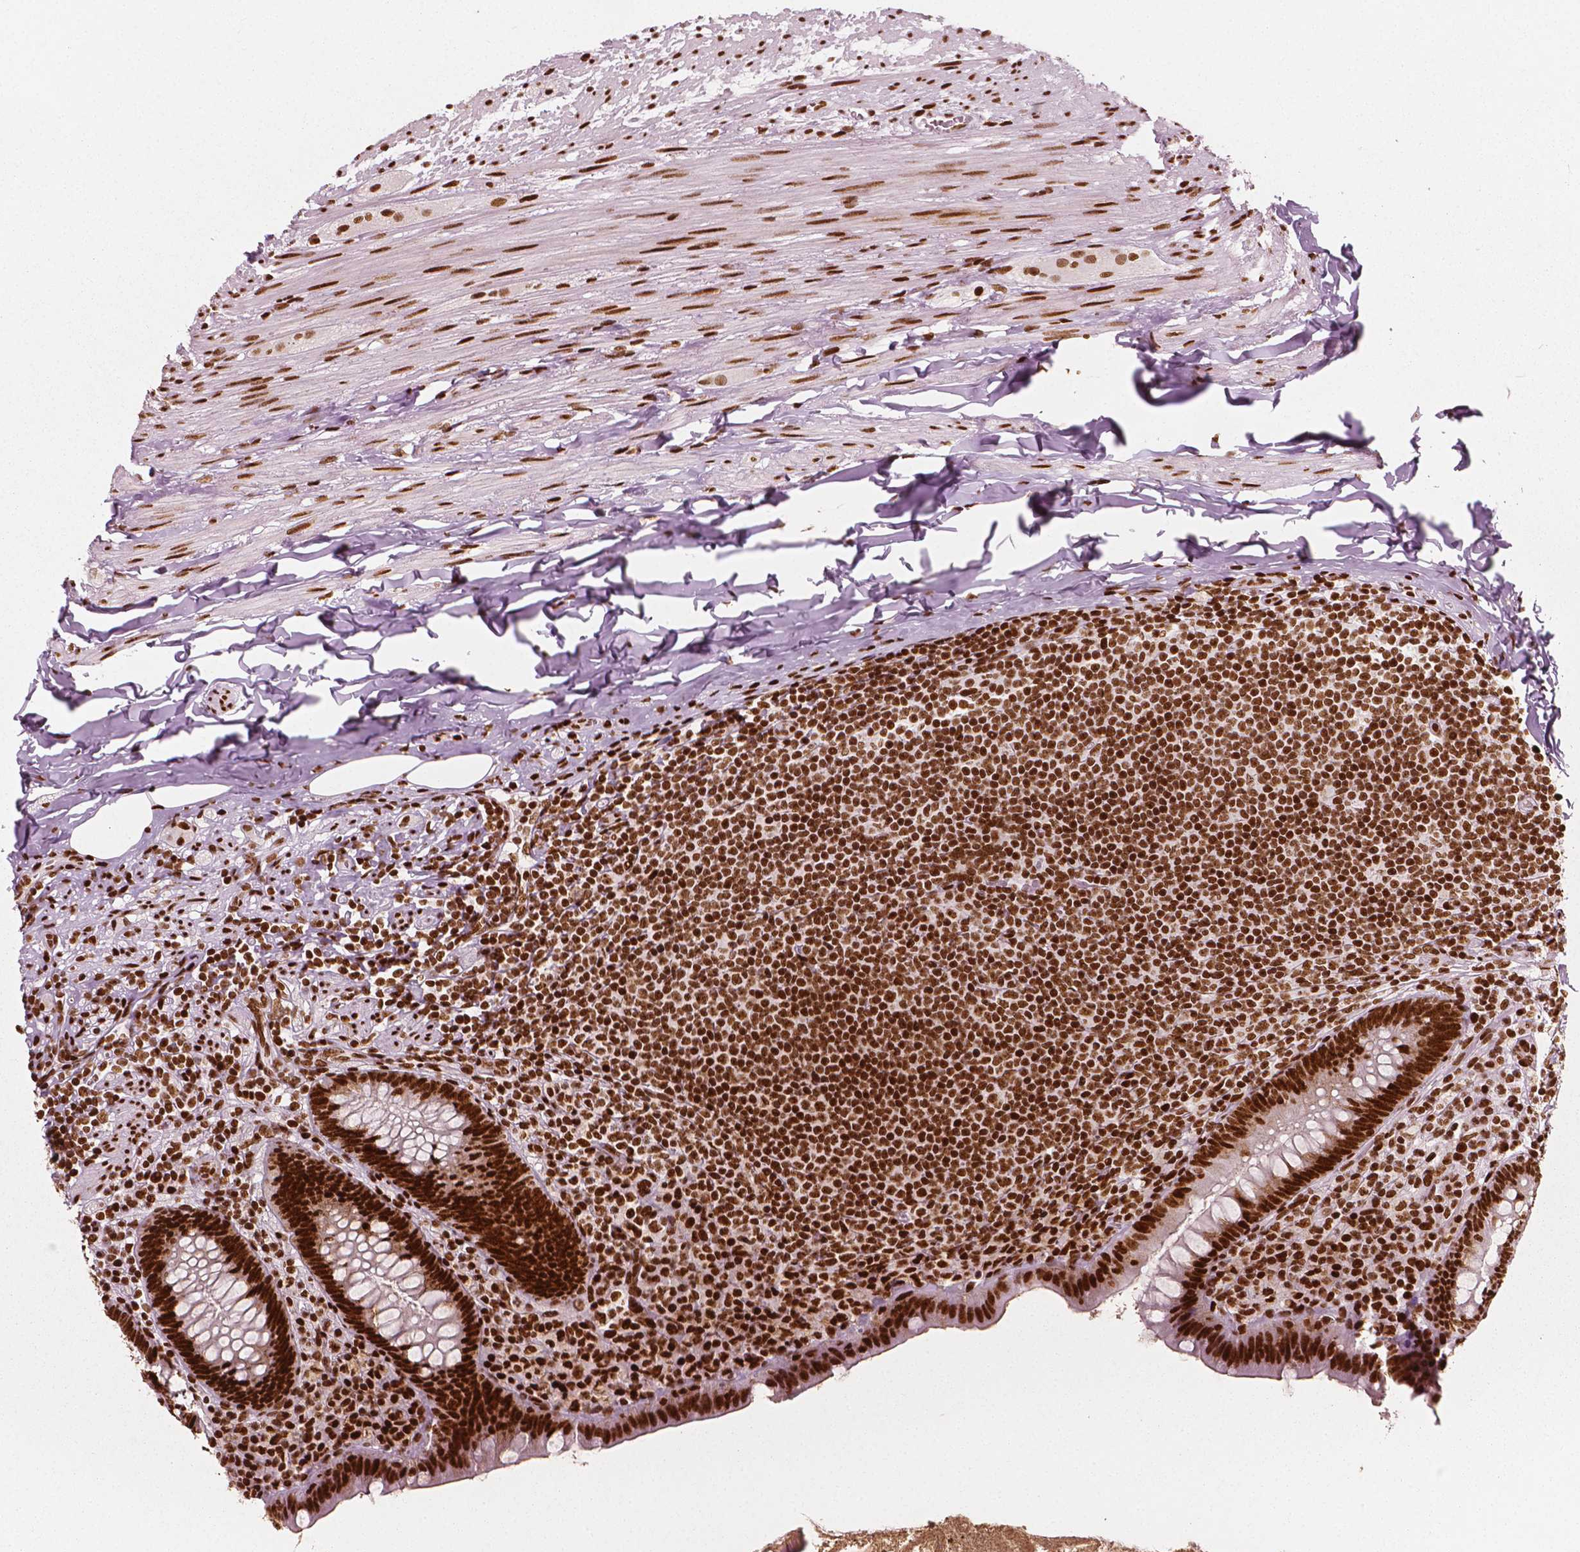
{"staining": {"intensity": "strong", "quantity": ">75%", "location": "nuclear"}, "tissue": "appendix", "cell_type": "Glandular cells", "image_type": "normal", "snomed": [{"axis": "morphology", "description": "Normal tissue, NOS"}, {"axis": "topography", "description": "Appendix"}], "caption": "A photomicrograph of human appendix stained for a protein demonstrates strong nuclear brown staining in glandular cells. (DAB (3,3'-diaminobenzidine) IHC, brown staining for protein, blue staining for nuclei).", "gene": "CTCF", "patient": {"sex": "male", "age": 47}}